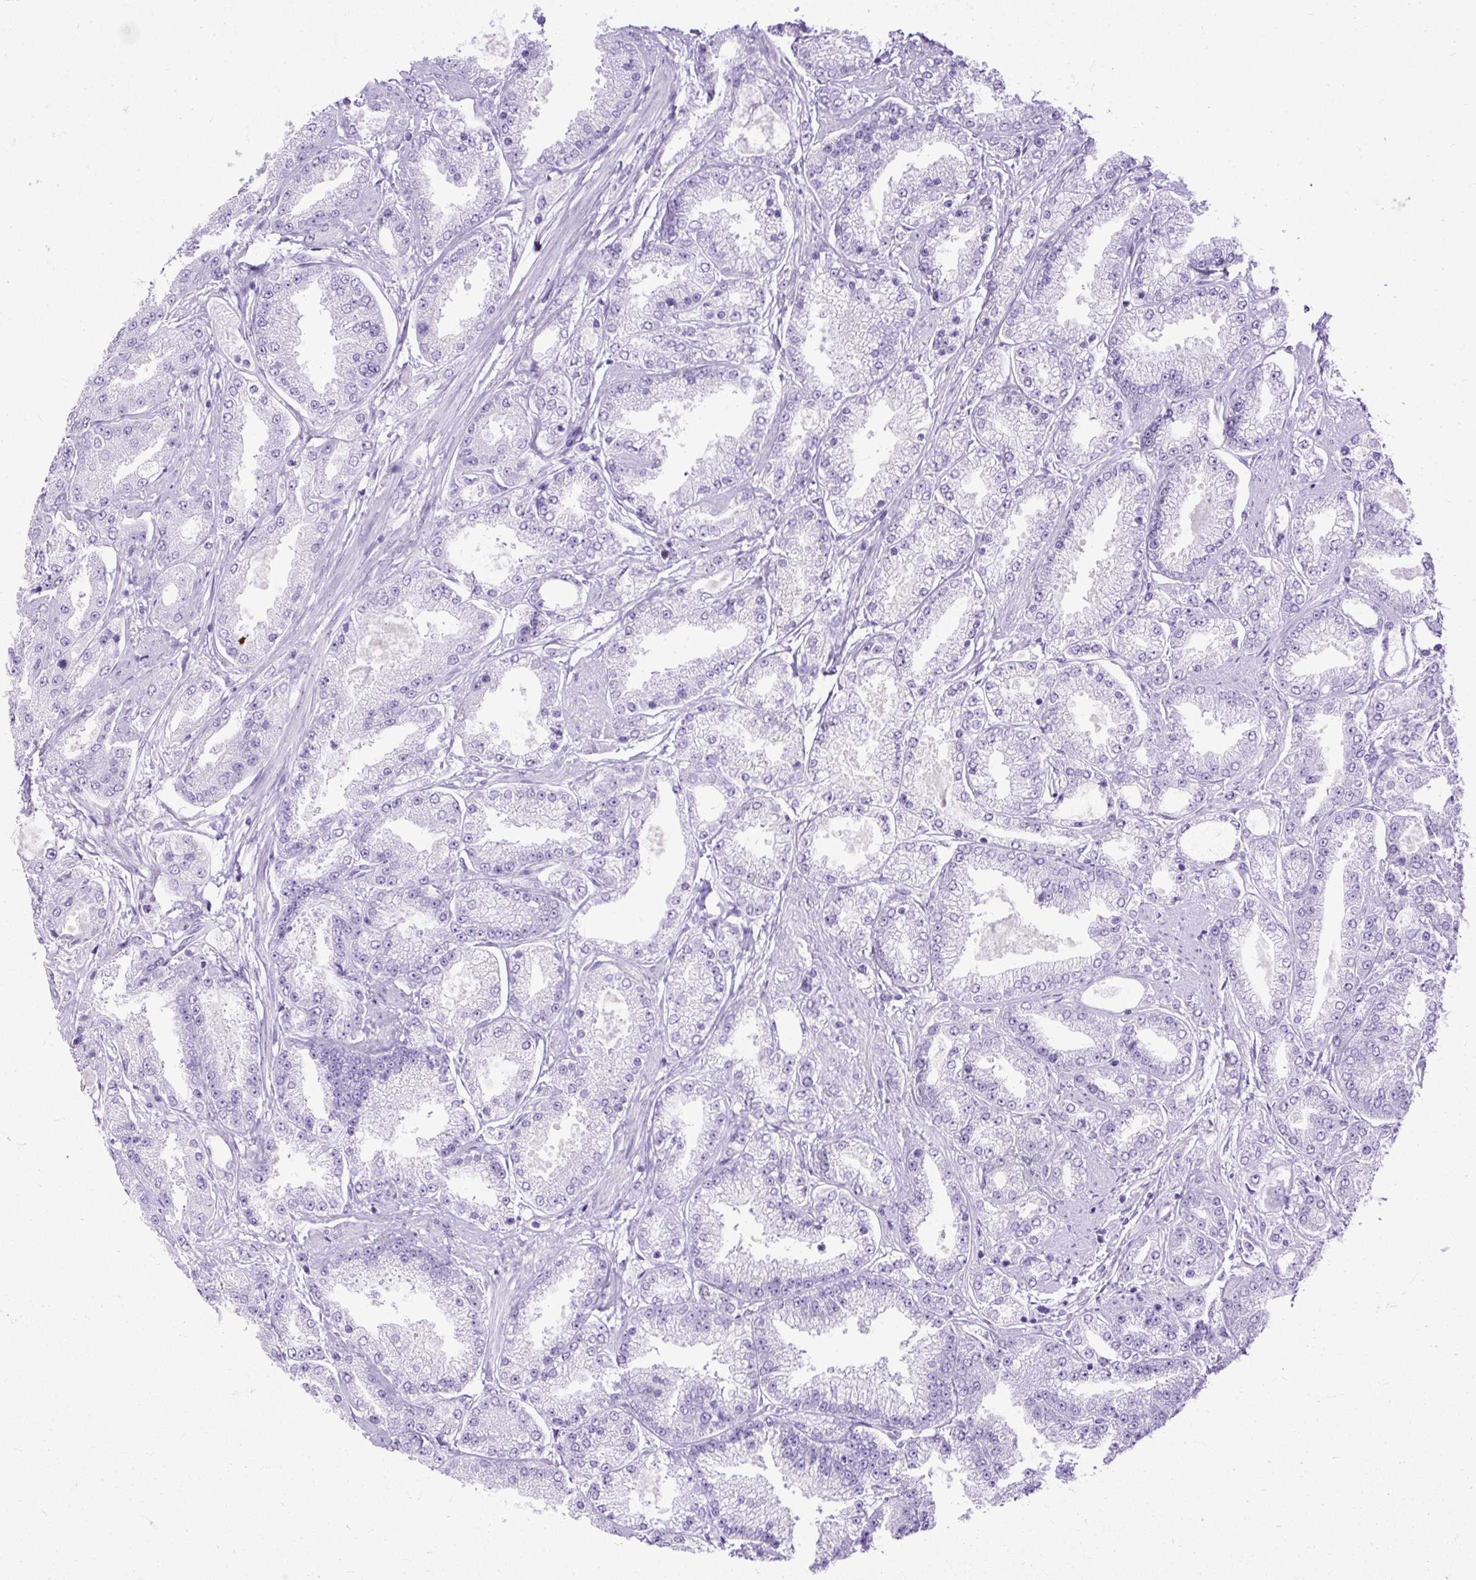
{"staining": {"intensity": "negative", "quantity": "none", "location": "none"}, "tissue": "prostate cancer", "cell_type": "Tumor cells", "image_type": "cancer", "snomed": [{"axis": "morphology", "description": "Adenocarcinoma, High grade"}, {"axis": "topography", "description": "Prostate"}], "caption": "High magnification brightfield microscopy of prostate cancer (high-grade adenocarcinoma) stained with DAB (3,3'-diaminobenzidine) (brown) and counterstained with hematoxylin (blue): tumor cells show no significant expression.", "gene": "HEY1", "patient": {"sex": "male", "age": 69}}